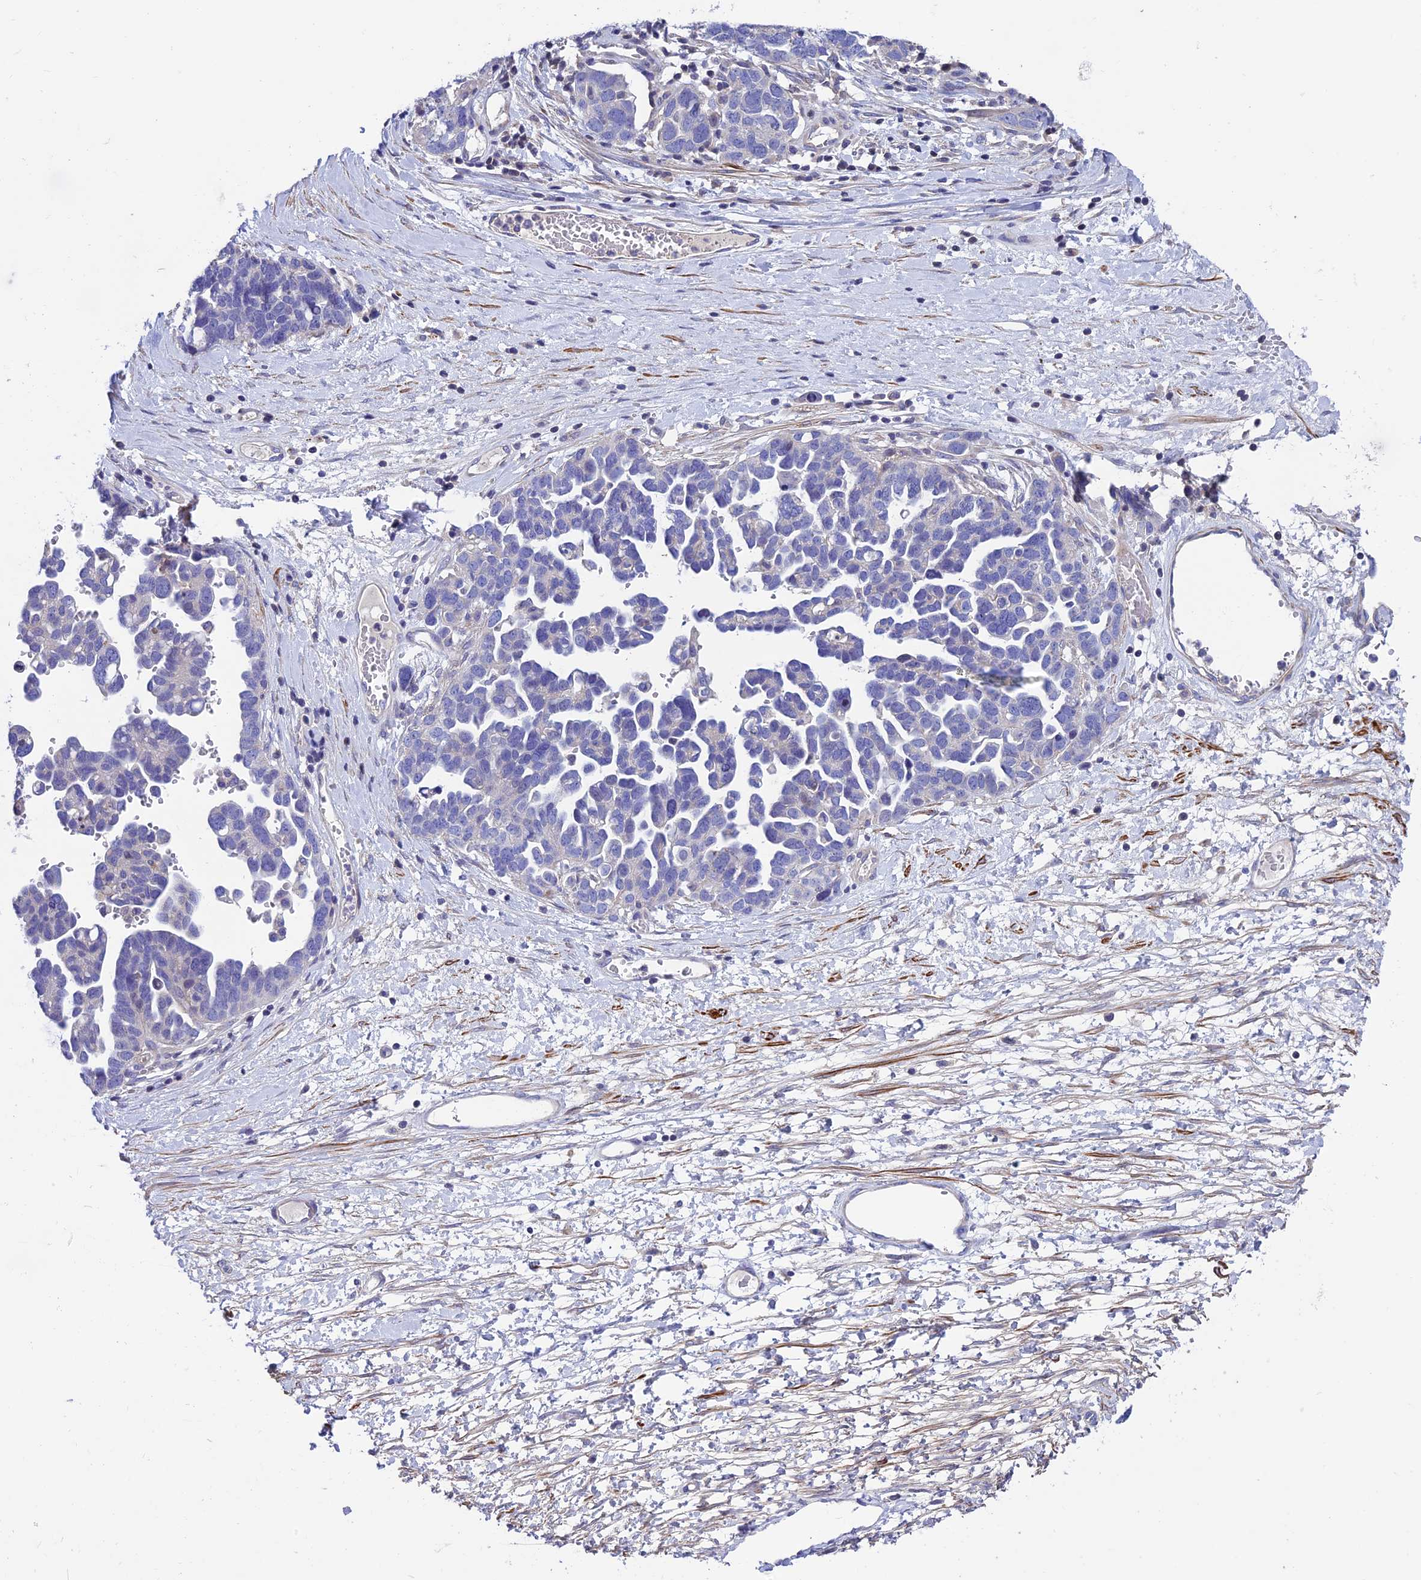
{"staining": {"intensity": "negative", "quantity": "none", "location": "none"}, "tissue": "ovarian cancer", "cell_type": "Tumor cells", "image_type": "cancer", "snomed": [{"axis": "morphology", "description": "Cystadenocarcinoma, serous, NOS"}, {"axis": "topography", "description": "Ovary"}], "caption": "An immunohistochemistry (IHC) micrograph of ovarian serous cystadenocarcinoma is shown. There is no staining in tumor cells of ovarian serous cystadenocarcinoma.", "gene": "FAM178B", "patient": {"sex": "female", "age": 54}}